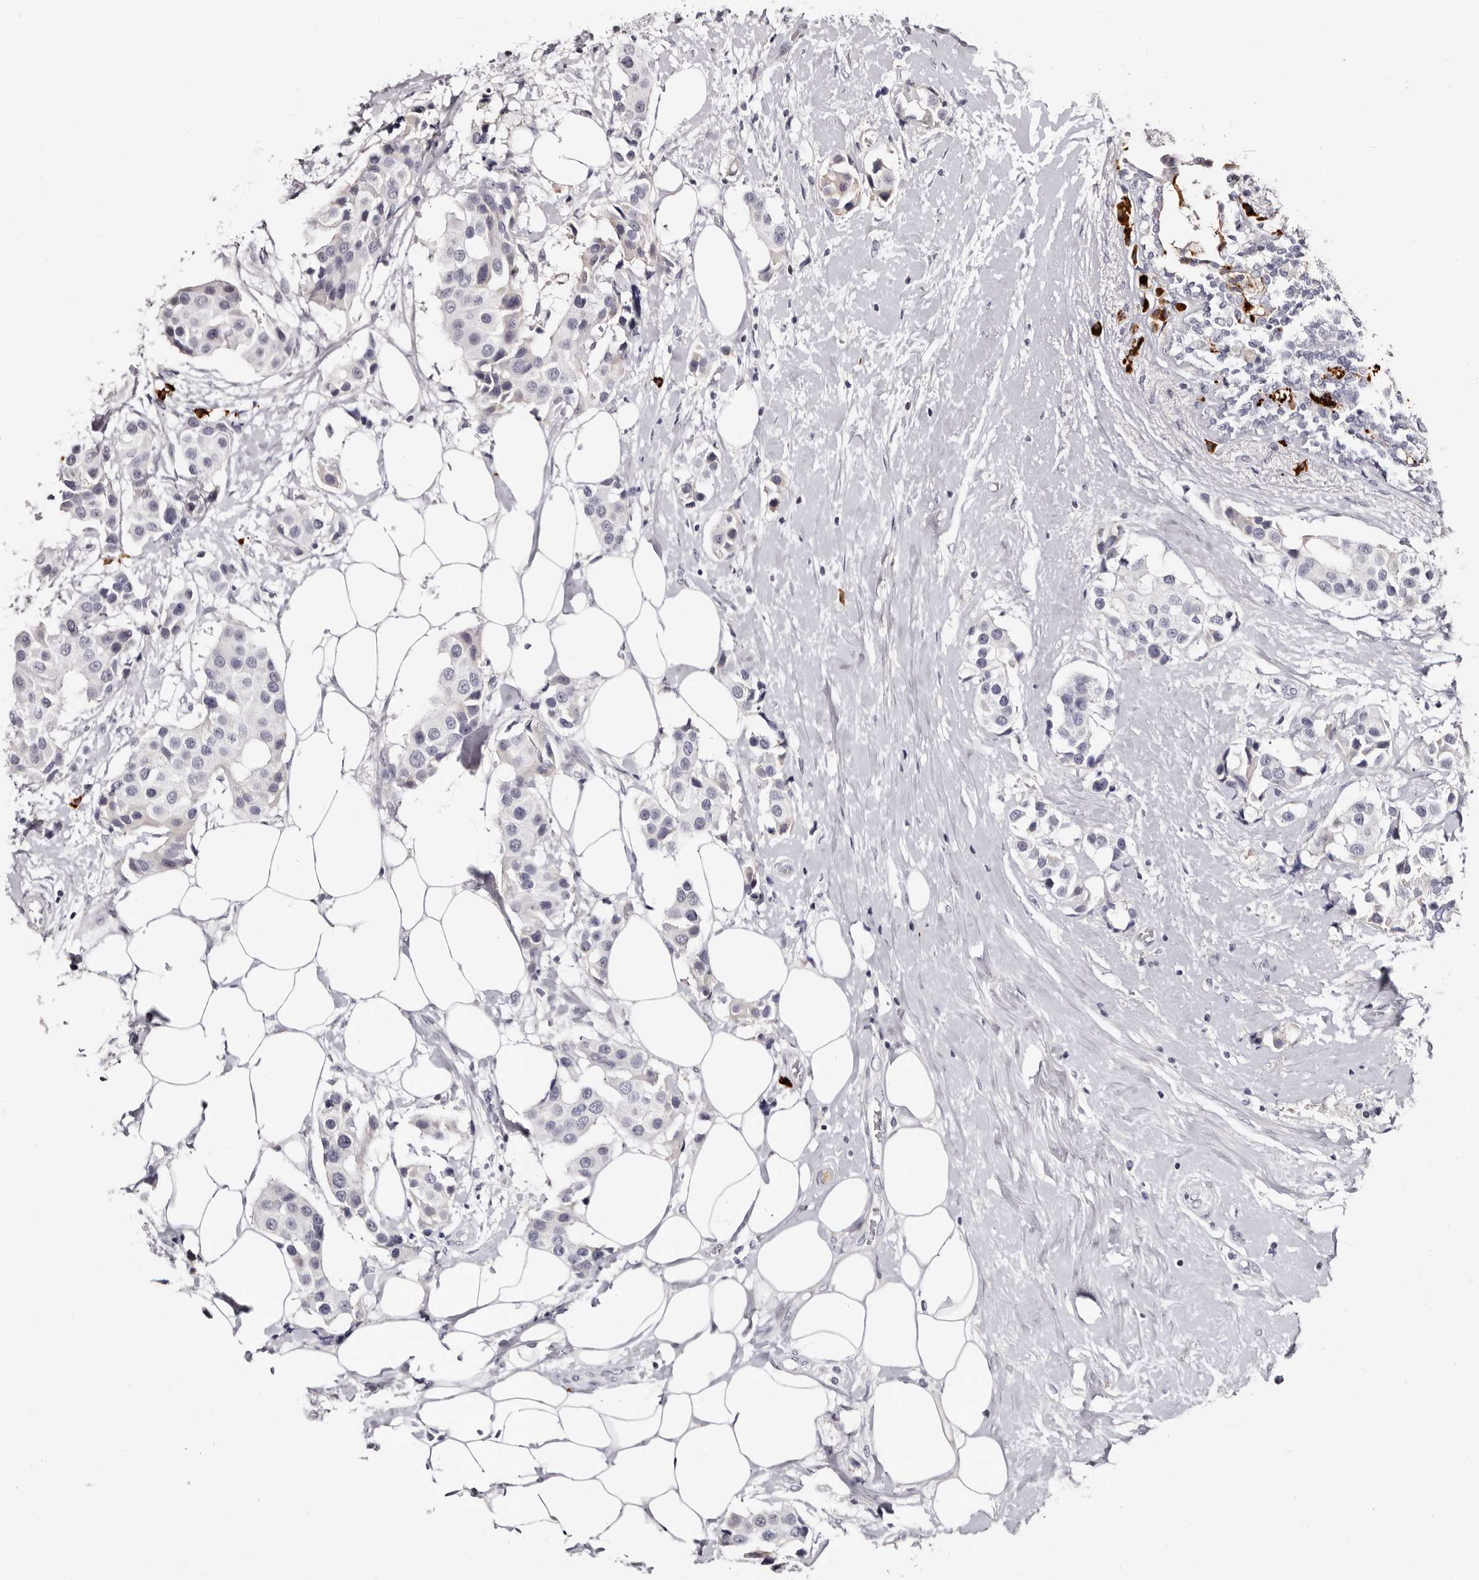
{"staining": {"intensity": "negative", "quantity": "none", "location": "none"}, "tissue": "breast cancer", "cell_type": "Tumor cells", "image_type": "cancer", "snomed": [{"axis": "morphology", "description": "Normal tissue, NOS"}, {"axis": "morphology", "description": "Duct carcinoma"}, {"axis": "topography", "description": "Breast"}], "caption": "A photomicrograph of breast cancer (invasive ductal carcinoma) stained for a protein exhibits no brown staining in tumor cells.", "gene": "TBC1D22B", "patient": {"sex": "female", "age": 39}}